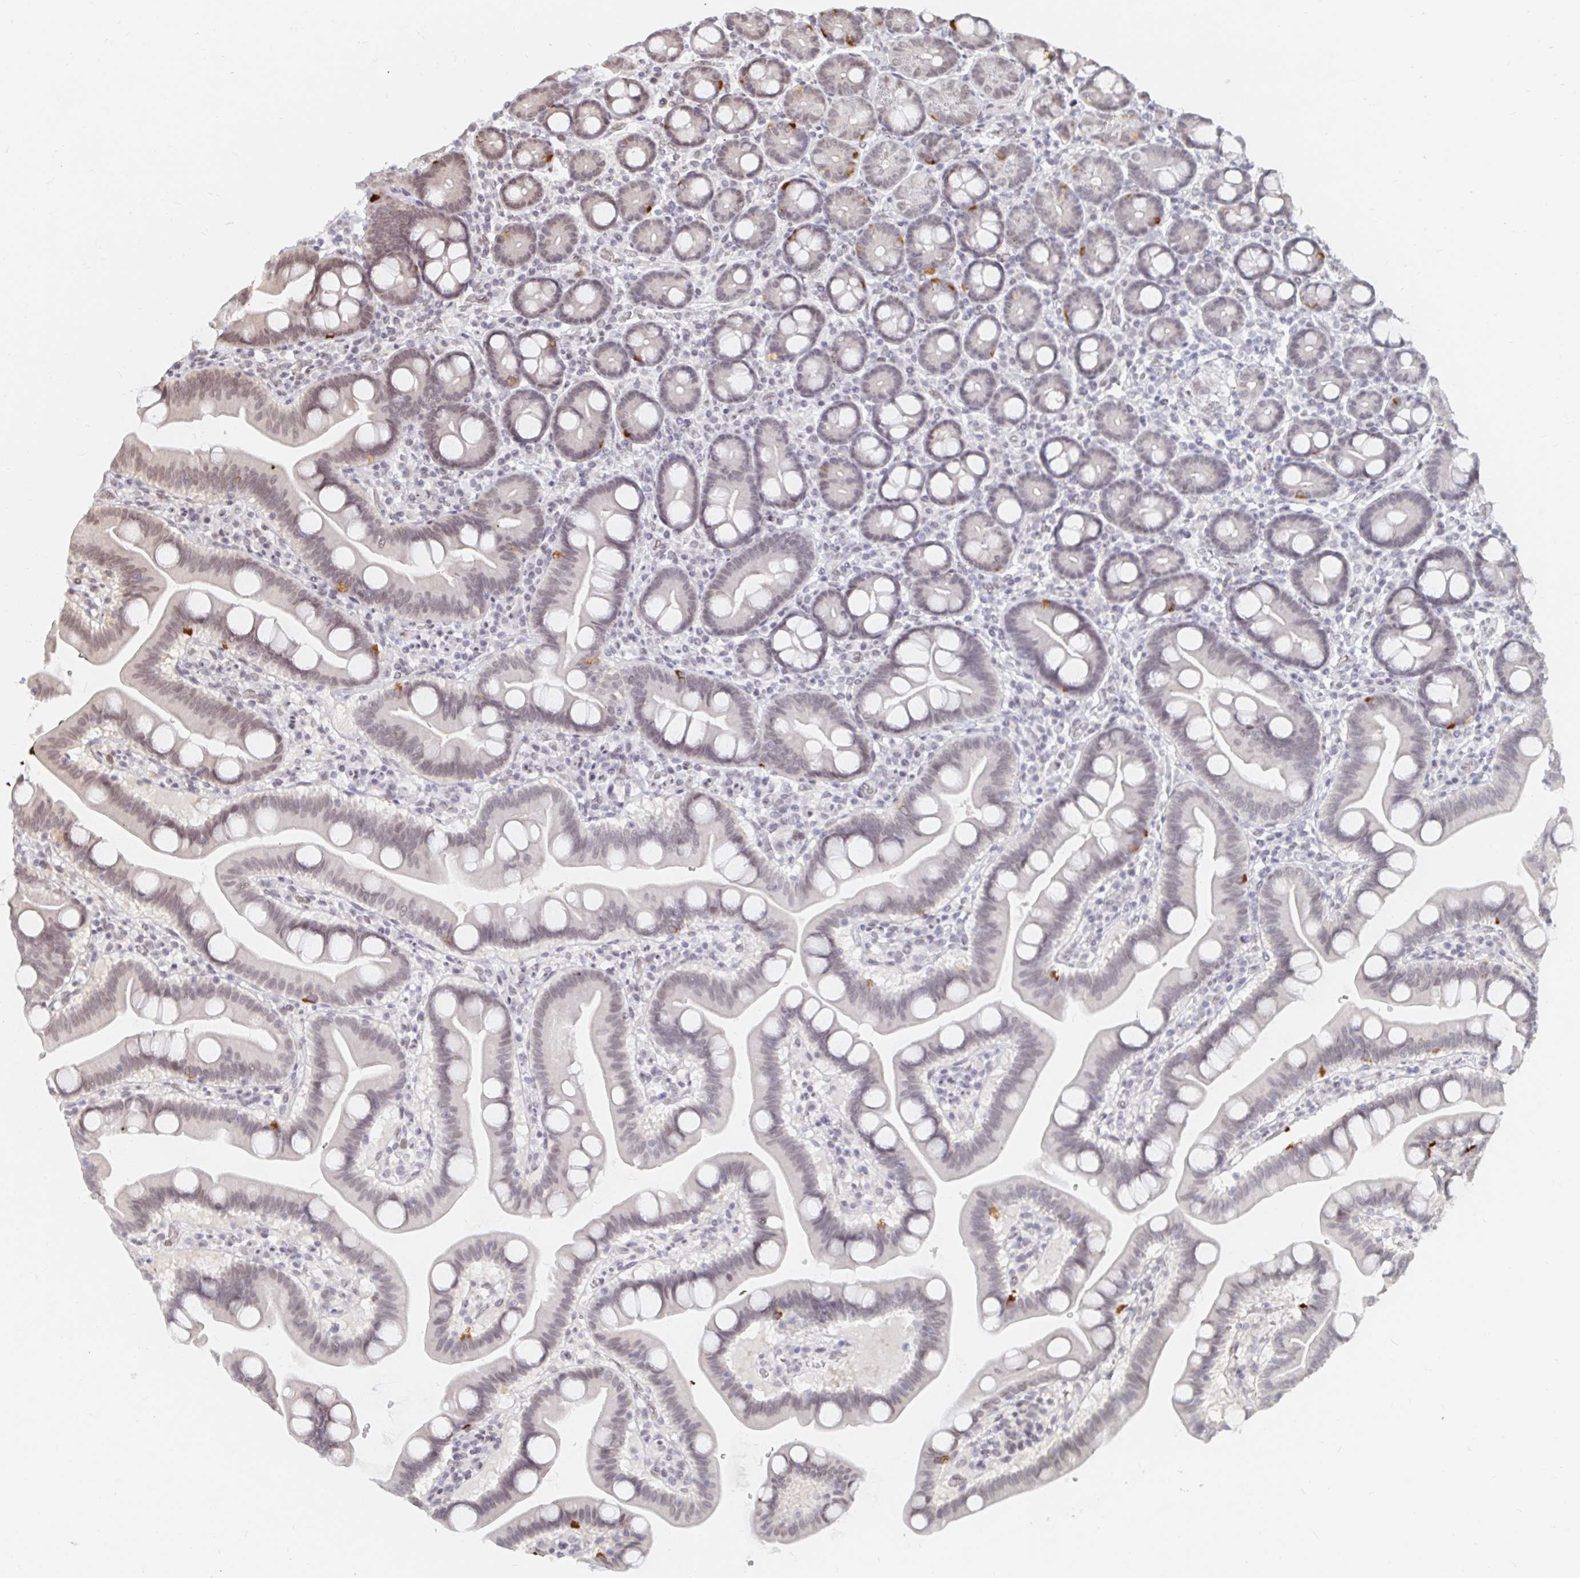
{"staining": {"intensity": "moderate", "quantity": "<25%", "location": "cytoplasmic/membranous"}, "tissue": "duodenum", "cell_type": "Glandular cells", "image_type": "normal", "snomed": [{"axis": "morphology", "description": "Normal tissue, NOS"}, {"axis": "topography", "description": "Duodenum"}], "caption": "Immunohistochemistry of normal human duodenum shows low levels of moderate cytoplasmic/membranous expression in approximately <25% of glandular cells.", "gene": "CHD2", "patient": {"sex": "male", "age": 59}}